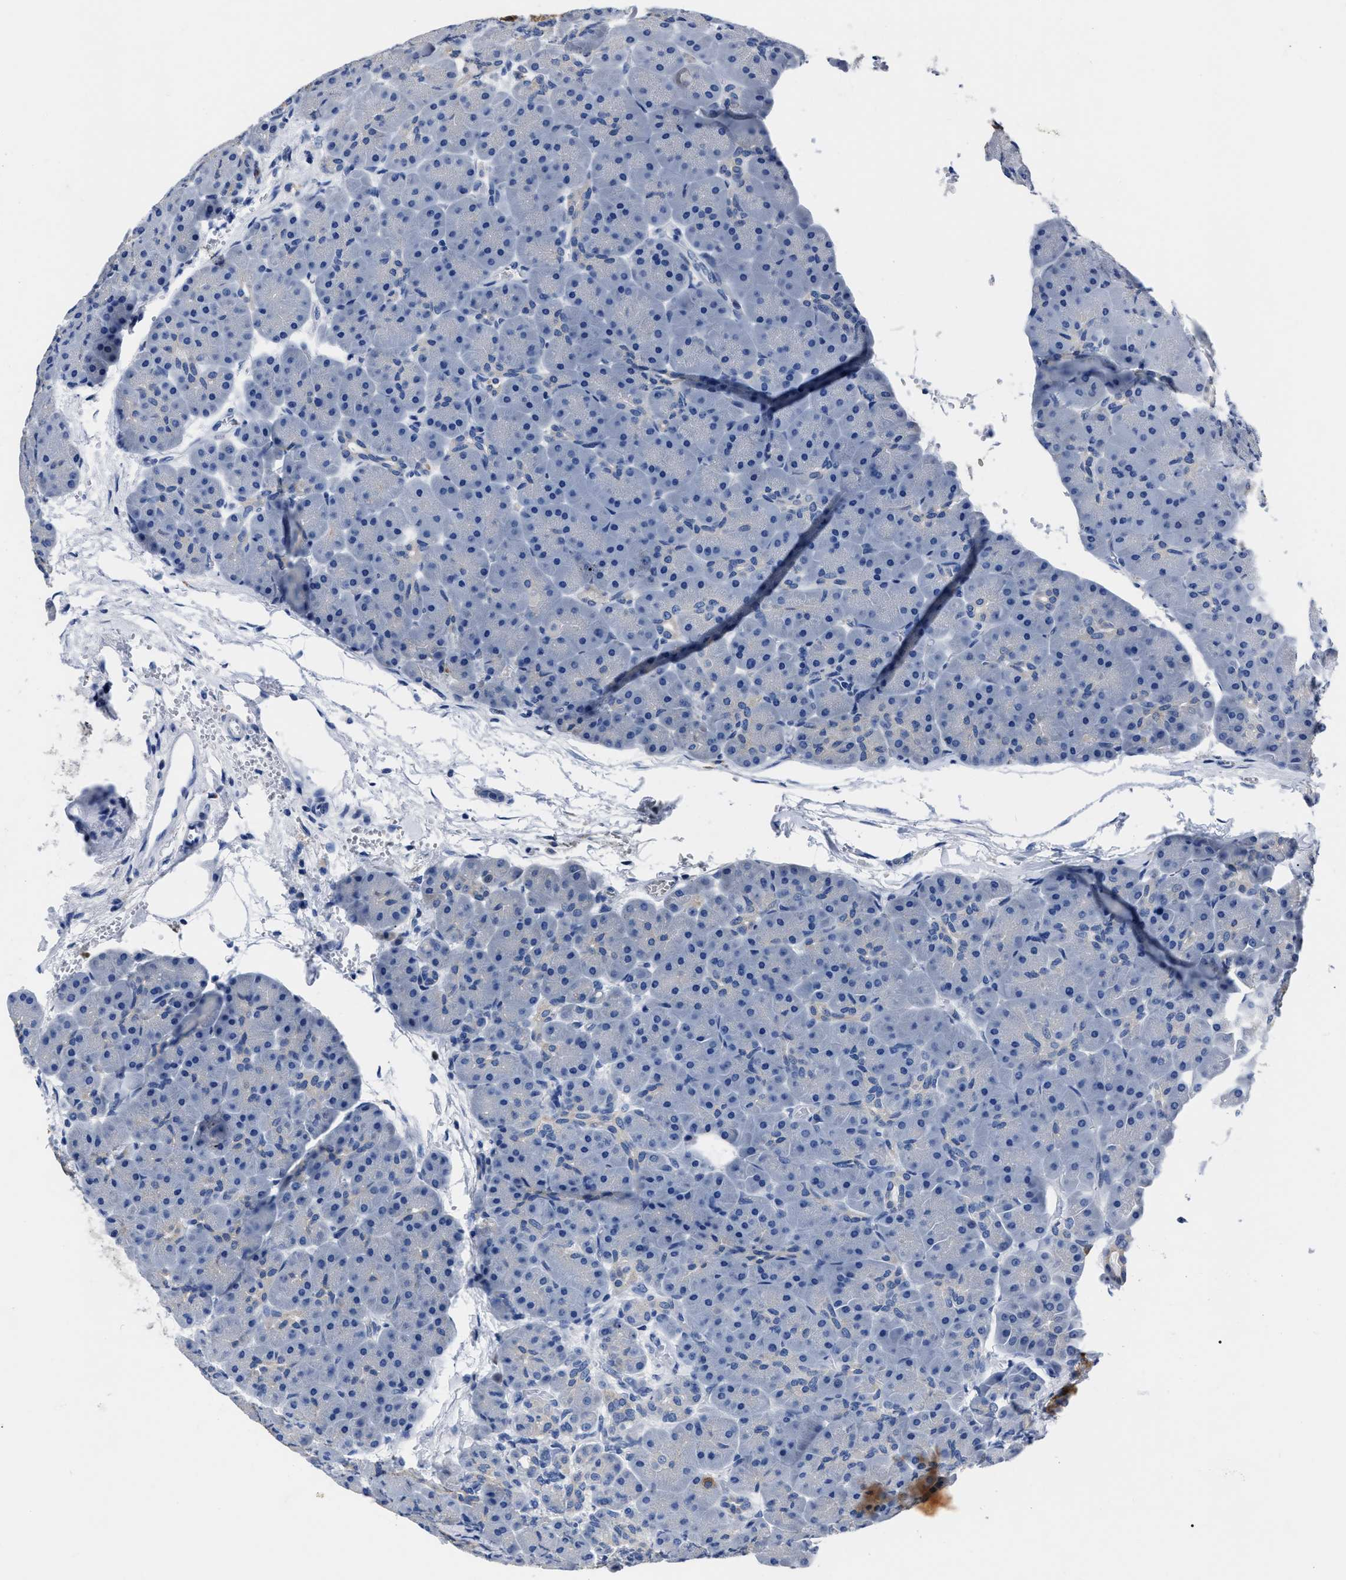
{"staining": {"intensity": "negative", "quantity": "none", "location": "none"}, "tissue": "pancreas", "cell_type": "Exocrine glandular cells", "image_type": "normal", "snomed": [{"axis": "morphology", "description": "Normal tissue, NOS"}, {"axis": "topography", "description": "Pancreas"}], "caption": "There is no significant positivity in exocrine glandular cells of pancreas. (Immunohistochemistry (ihc), brightfield microscopy, high magnification).", "gene": "MOV10L1", "patient": {"sex": "male", "age": 66}}